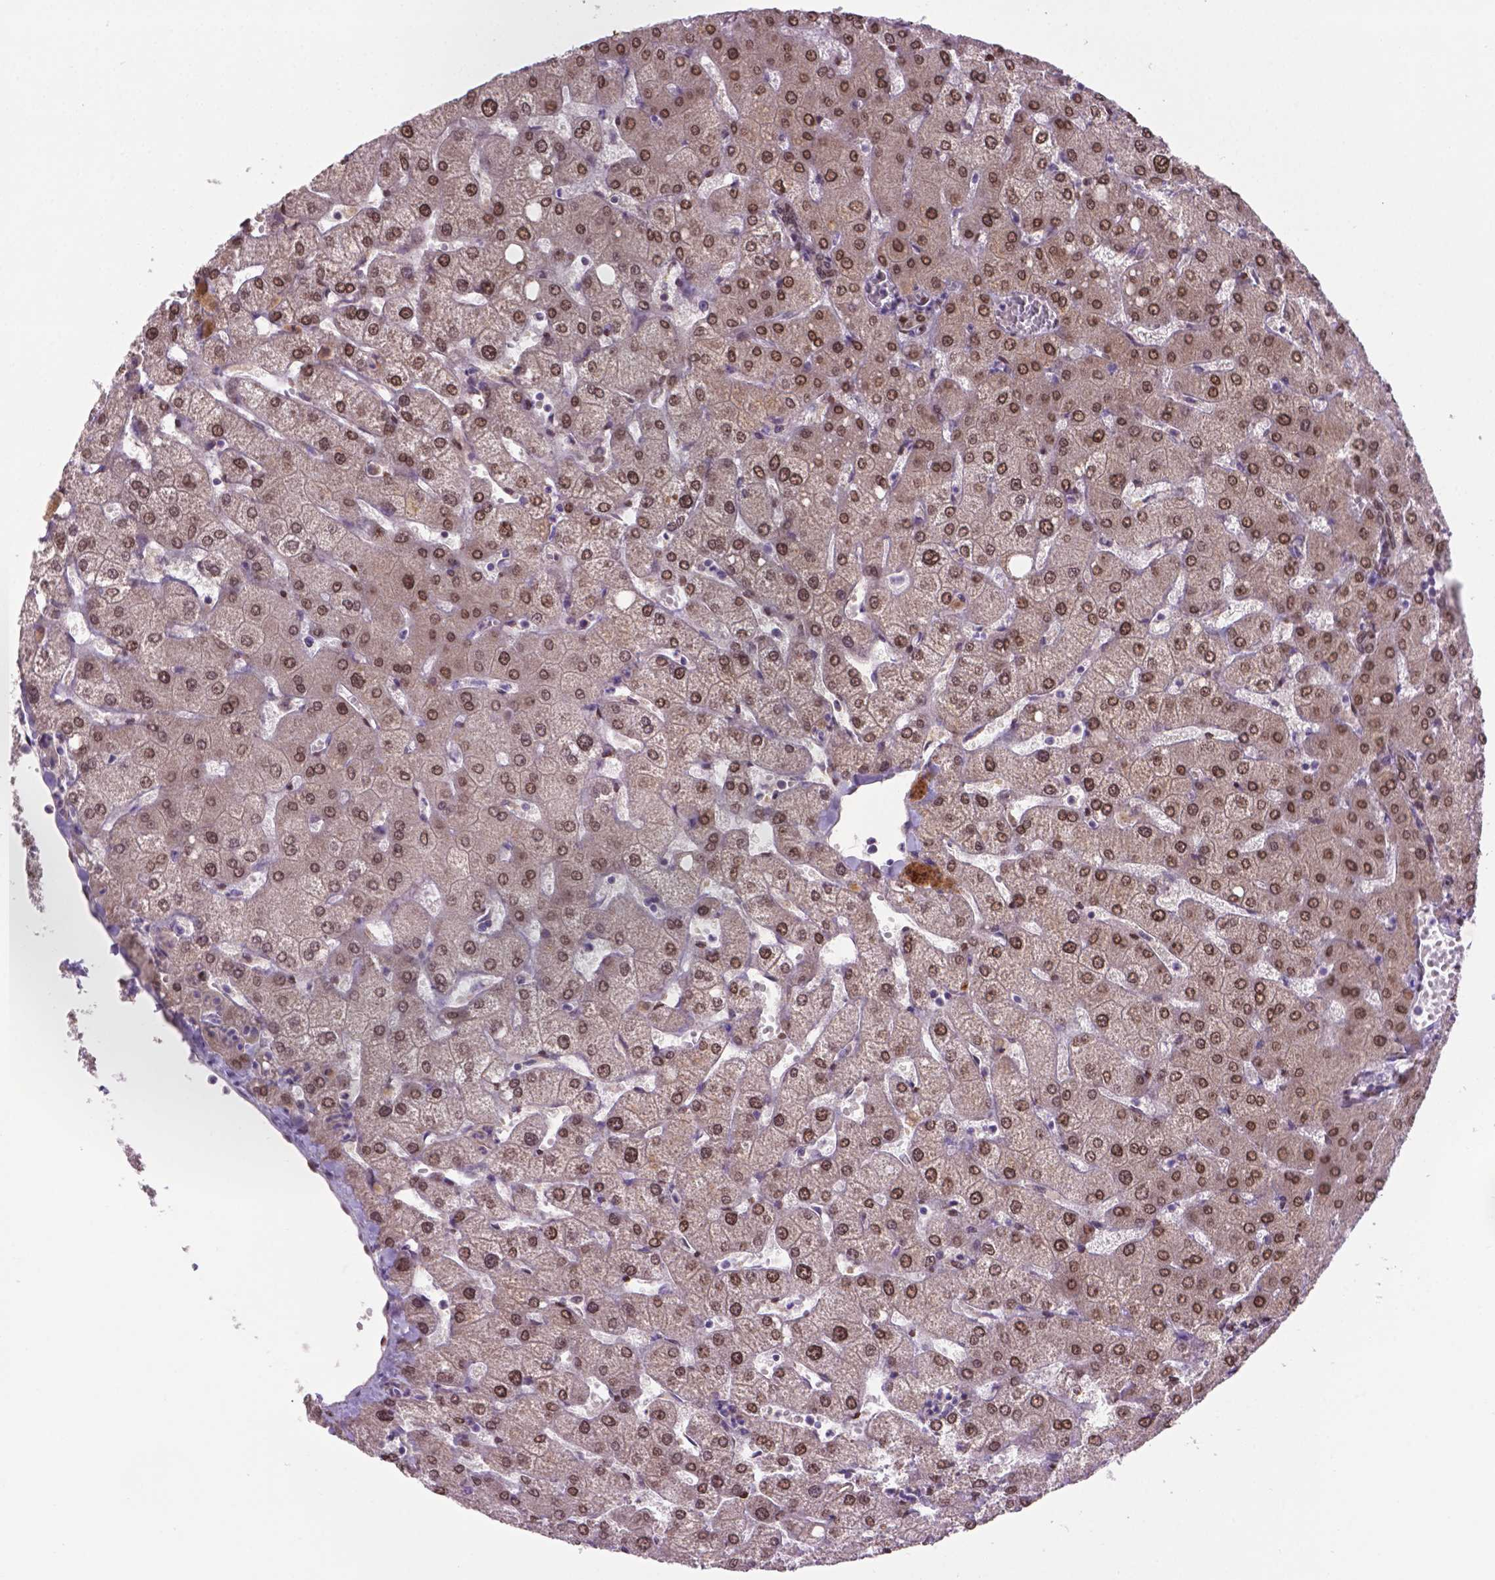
{"staining": {"intensity": "weak", "quantity": ">75%", "location": "nuclear"}, "tissue": "liver", "cell_type": "Cholangiocytes", "image_type": "normal", "snomed": [{"axis": "morphology", "description": "Normal tissue, NOS"}, {"axis": "topography", "description": "Liver"}], "caption": "Immunohistochemical staining of unremarkable liver shows low levels of weak nuclear expression in approximately >75% of cholangiocytes. (Stains: DAB (3,3'-diaminobenzidine) in brown, nuclei in blue, Microscopy: brightfield microscopy at high magnification).", "gene": "ENSG00000289700", "patient": {"sex": "female", "age": 54}}